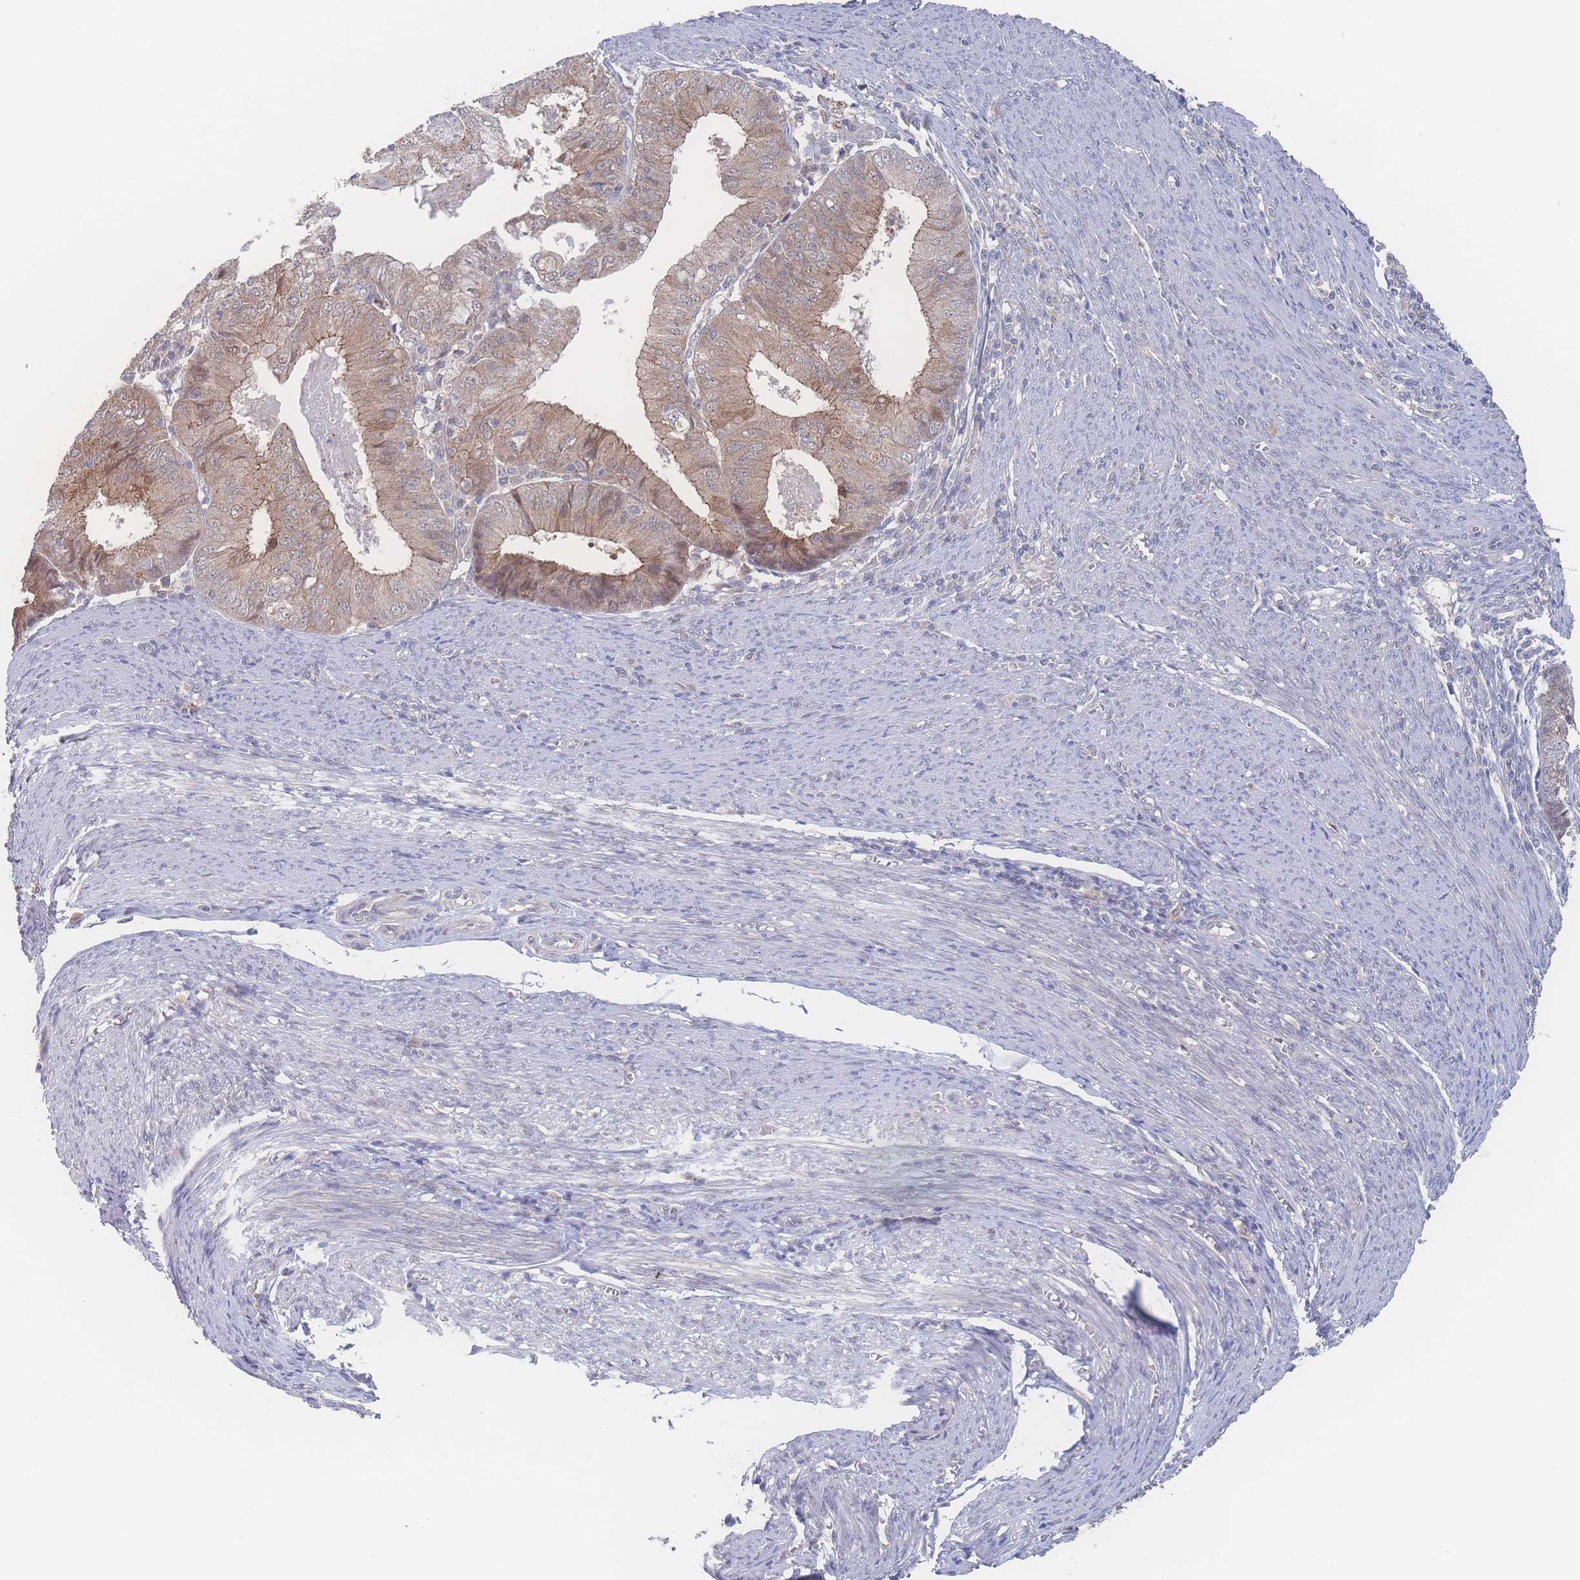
{"staining": {"intensity": "moderate", "quantity": ">75%", "location": "cytoplasmic/membranous,nuclear"}, "tissue": "endometrial cancer", "cell_type": "Tumor cells", "image_type": "cancer", "snomed": [{"axis": "morphology", "description": "Adenocarcinoma, NOS"}, {"axis": "topography", "description": "Endometrium"}], "caption": "Tumor cells demonstrate moderate cytoplasmic/membranous and nuclear expression in about >75% of cells in endometrial cancer.", "gene": "NBEAL1", "patient": {"sex": "female", "age": 57}}